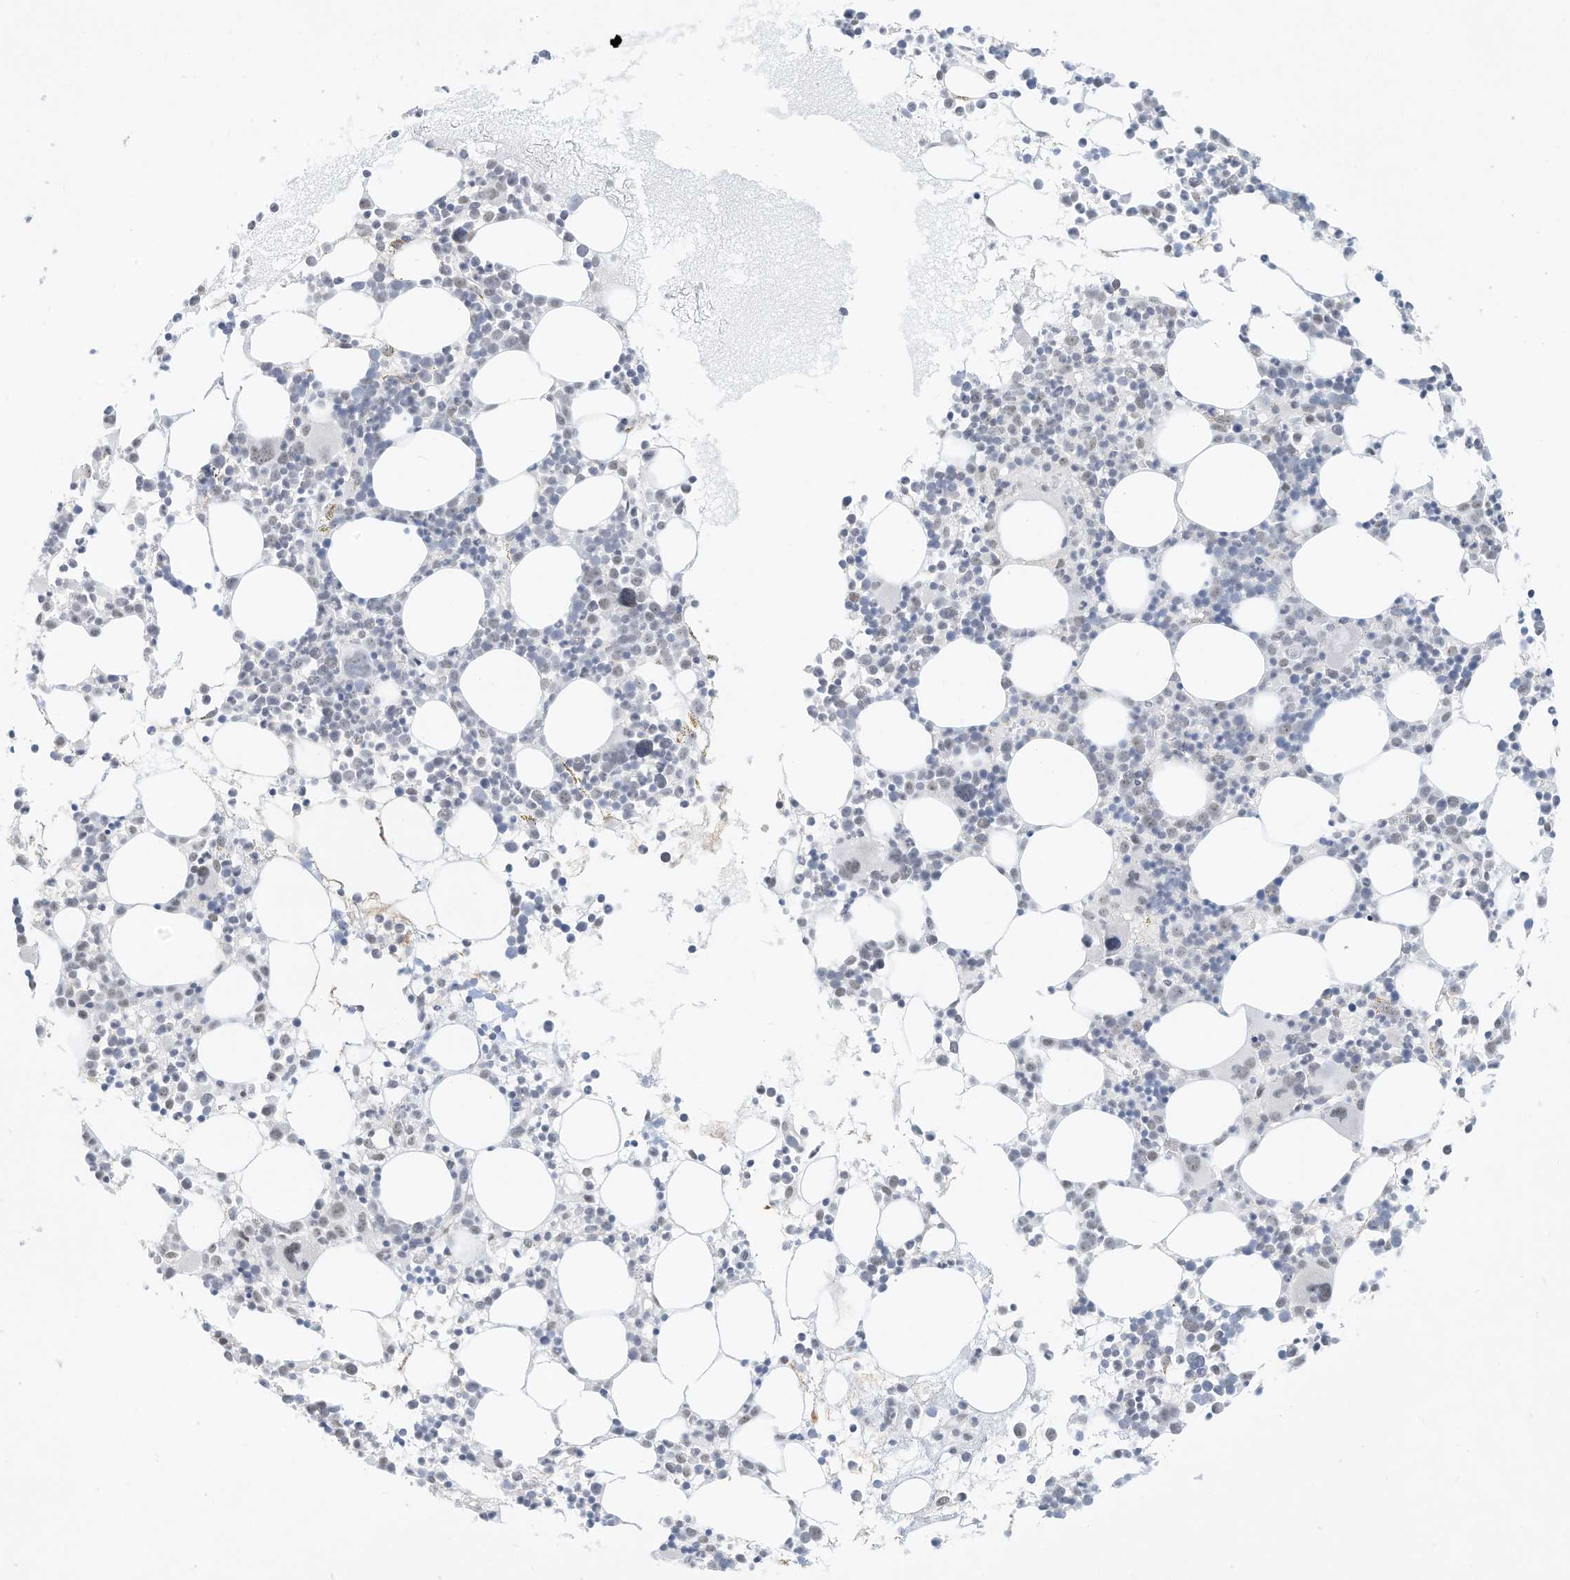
{"staining": {"intensity": "negative", "quantity": "none", "location": "none"}, "tissue": "bone marrow", "cell_type": "Hematopoietic cells", "image_type": "normal", "snomed": [{"axis": "morphology", "description": "Normal tissue, NOS"}, {"axis": "topography", "description": "Bone marrow"}], "caption": "This is a histopathology image of immunohistochemistry staining of unremarkable bone marrow, which shows no expression in hematopoietic cells.", "gene": "PGC", "patient": {"sex": "female", "age": 62}}